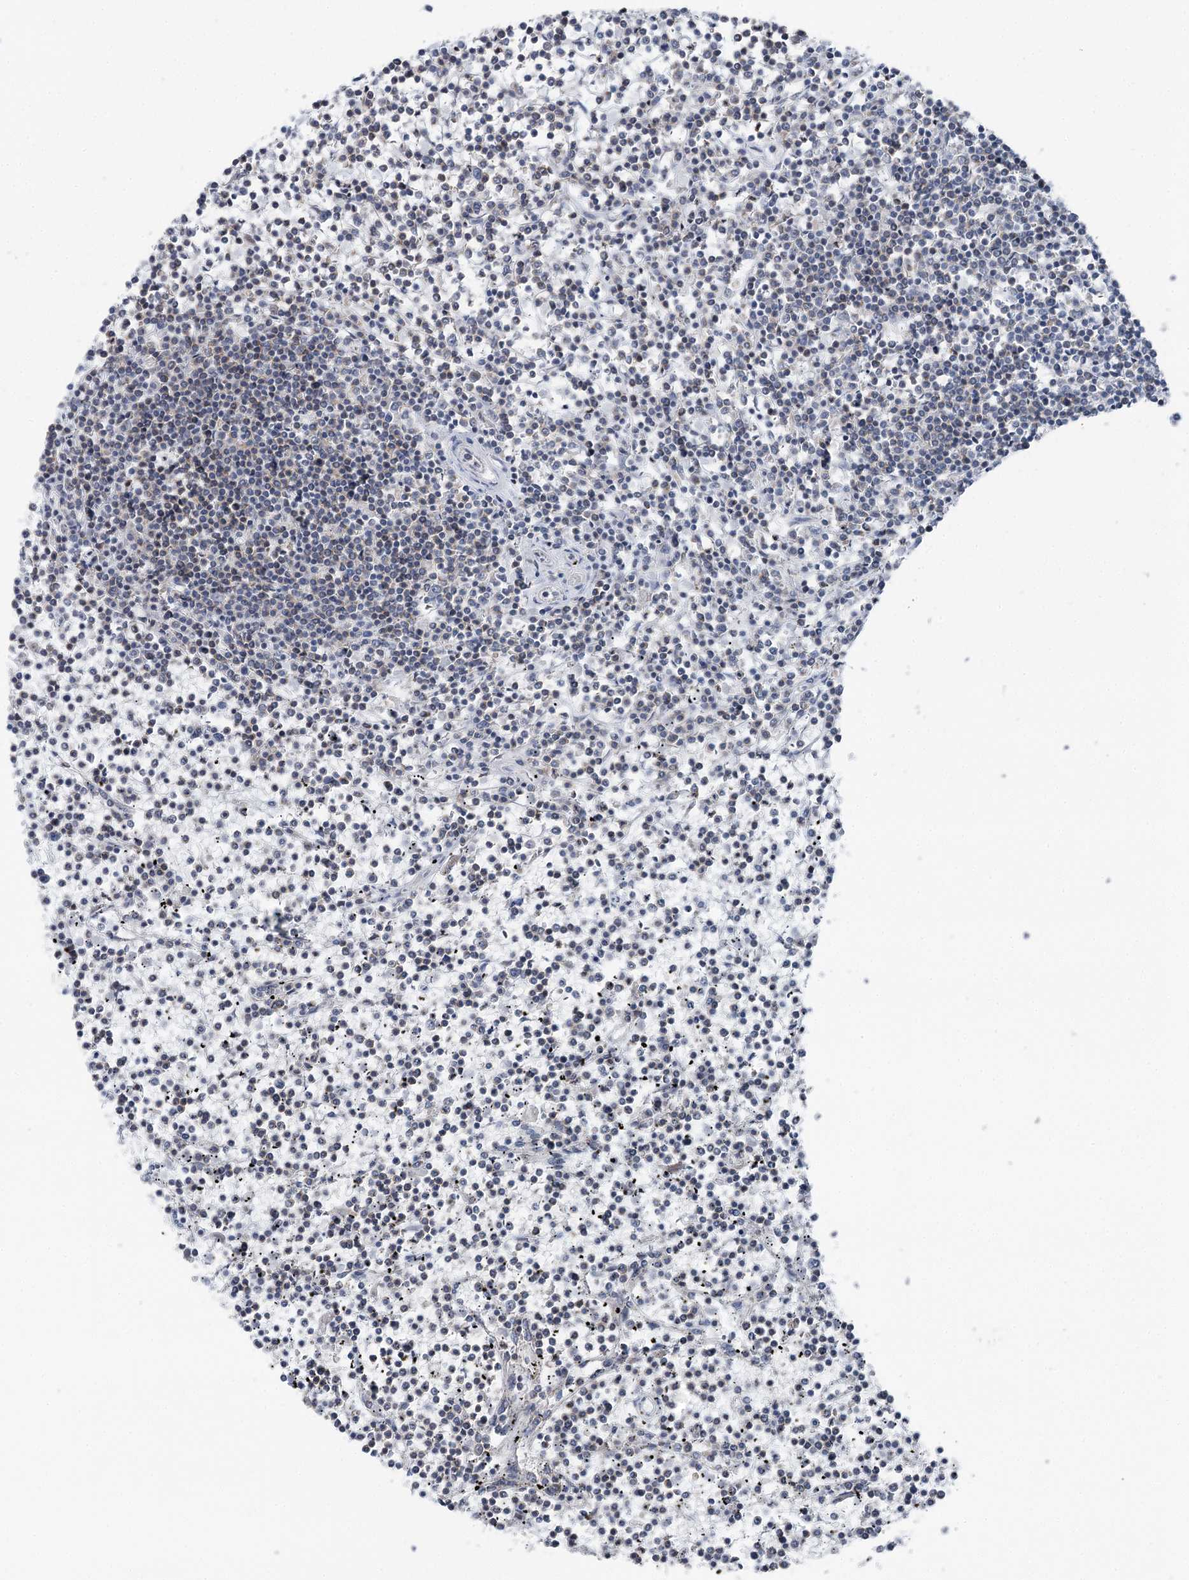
{"staining": {"intensity": "negative", "quantity": "none", "location": "none"}, "tissue": "lymphoma", "cell_type": "Tumor cells", "image_type": "cancer", "snomed": [{"axis": "morphology", "description": "Malignant lymphoma, non-Hodgkin's type, Low grade"}, {"axis": "topography", "description": "Spleen"}], "caption": "Immunohistochemistry (IHC) of lymphoma shows no staining in tumor cells. (DAB (3,3'-diaminobenzidine) immunohistochemistry, high magnification).", "gene": "STEEP1", "patient": {"sex": "female", "age": 19}}